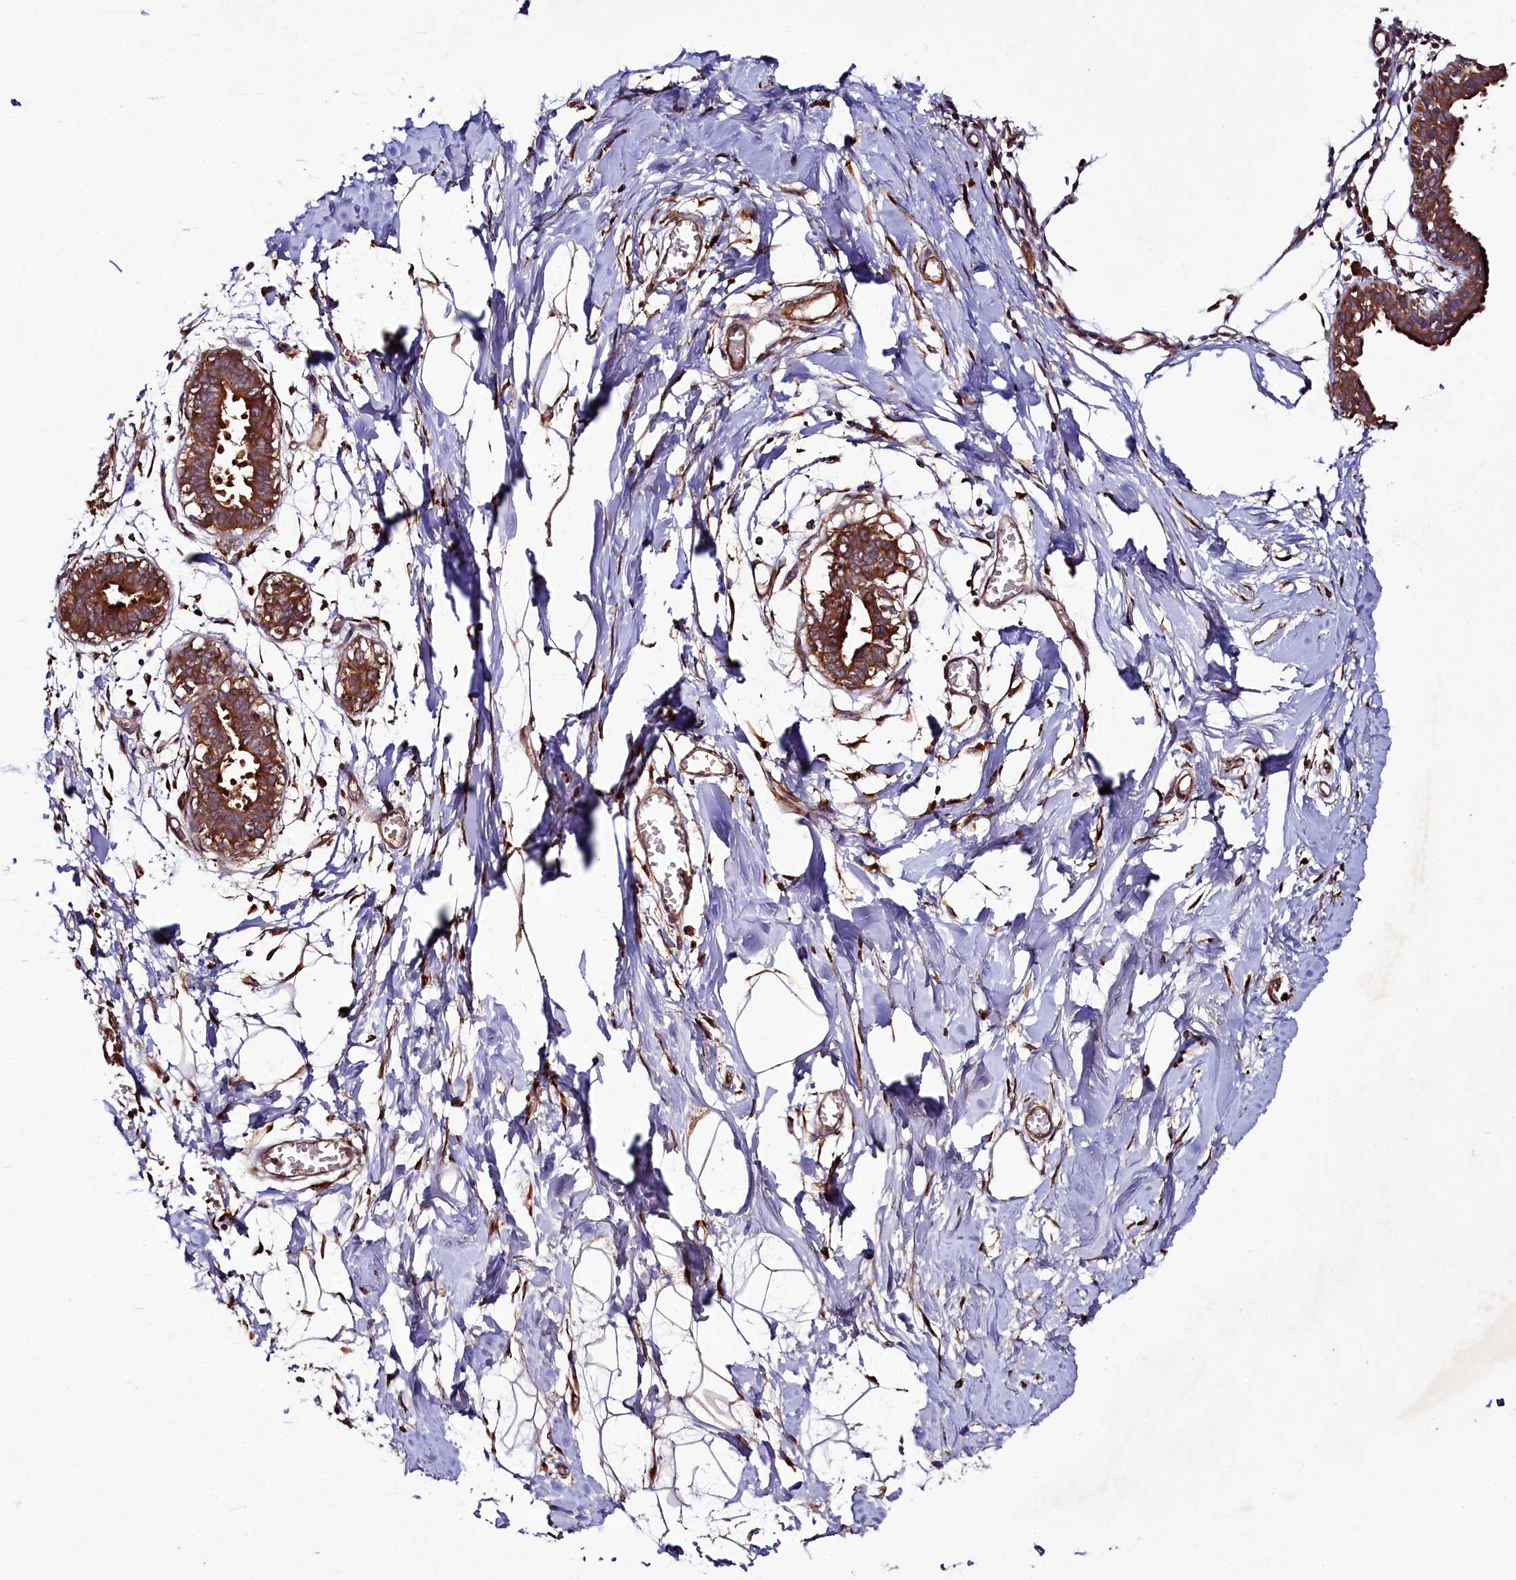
{"staining": {"intensity": "moderate", "quantity": ">75%", "location": "cytoplasmic/membranous"}, "tissue": "breast", "cell_type": "Adipocytes", "image_type": "normal", "snomed": [{"axis": "morphology", "description": "Normal tissue, NOS"}, {"axis": "topography", "description": "Breast"}], "caption": "Breast stained with a protein marker shows moderate staining in adipocytes.", "gene": "CCDC102A", "patient": {"sex": "female", "age": 27}}